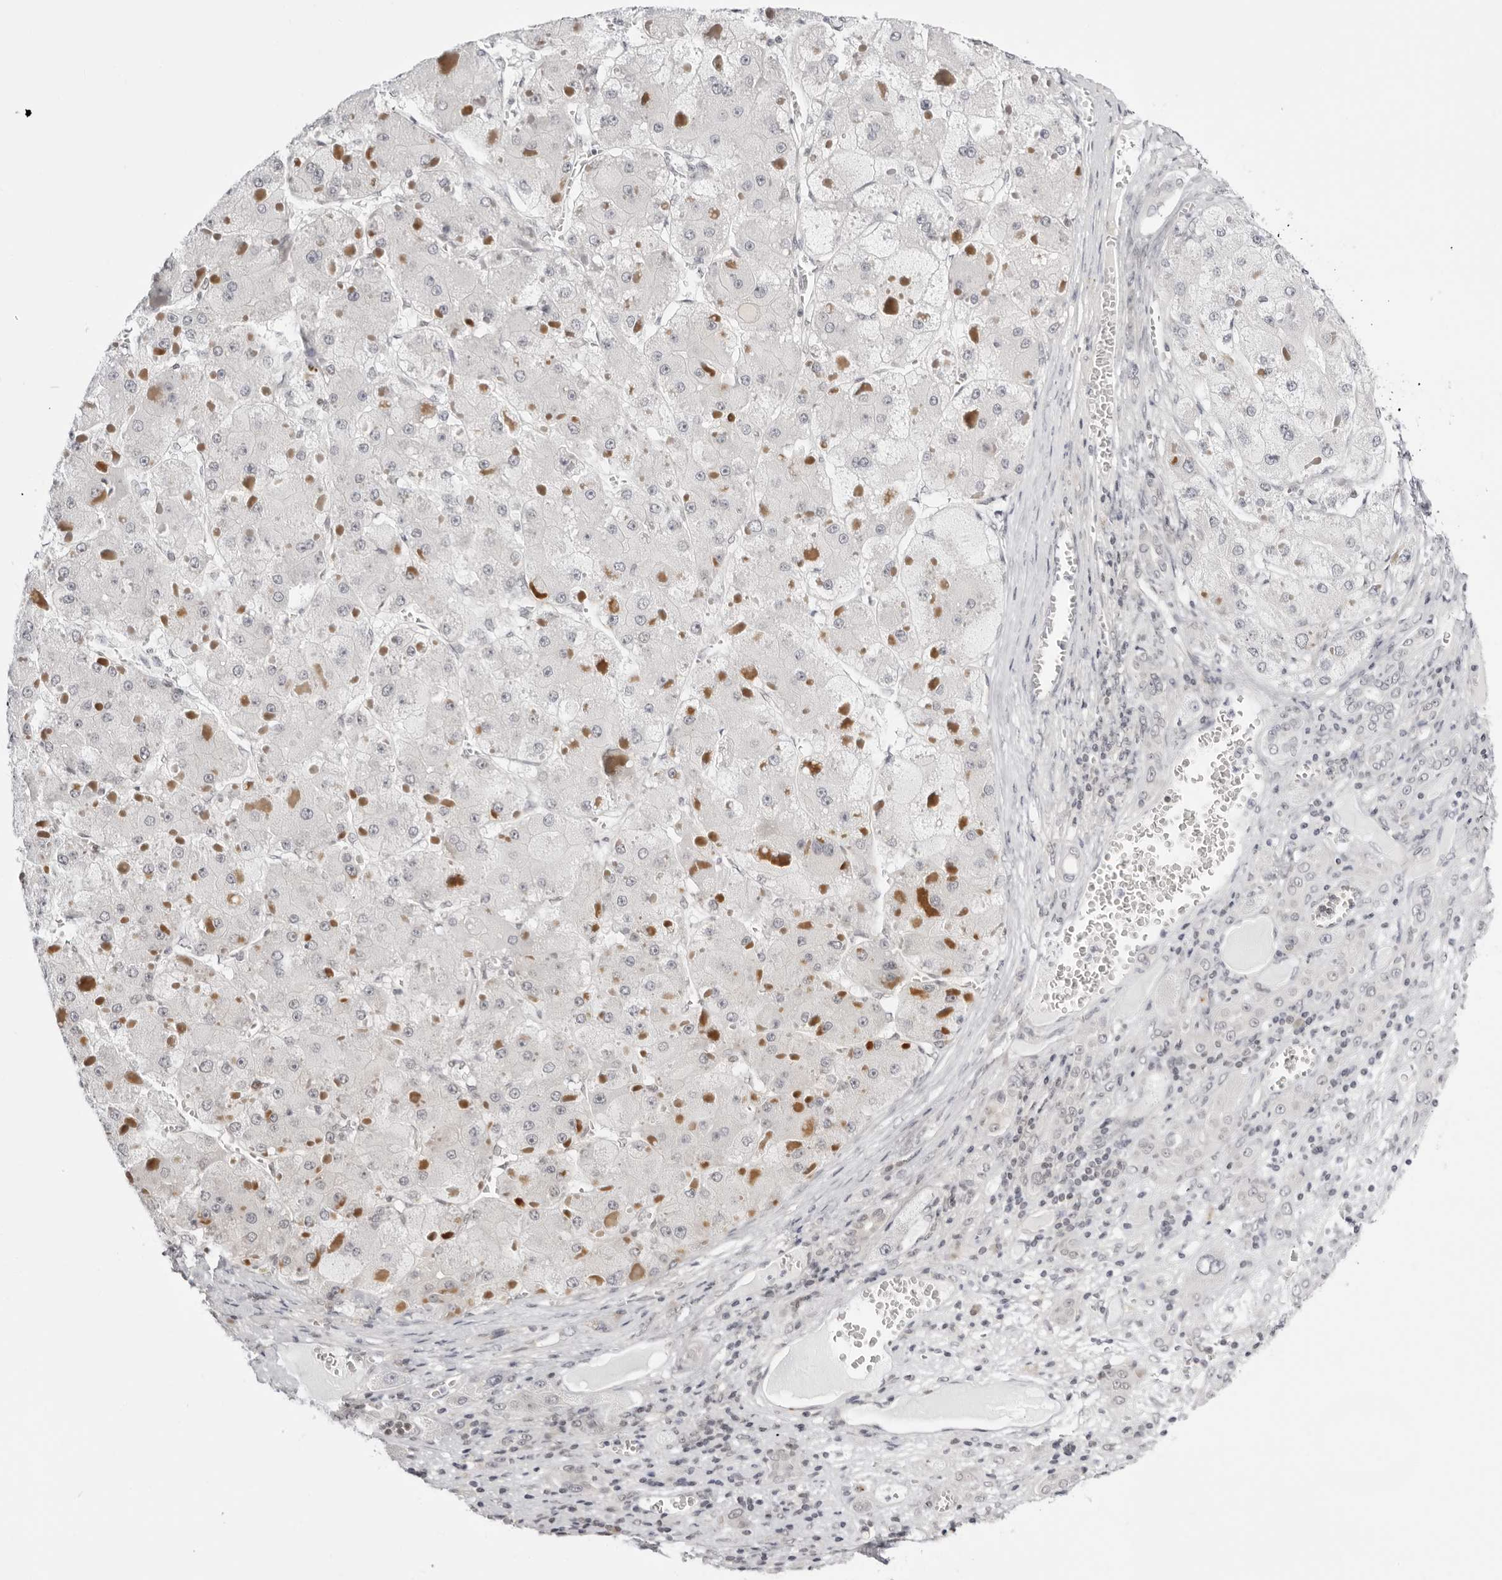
{"staining": {"intensity": "negative", "quantity": "none", "location": "none"}, "tissue": "liver cancer", "cell_type": "Tumor cells", "image_type": "cancer", "snomed": [{"axis": "morphology", "description": "Carcinoma, Hepatocellular, NOS"}, {"axis": "topography", "description": "Liver"}], "caption": "A micrograph of human hepatocellular carcinoma (liver) is negative for staining in tumor cells. (Brightfield microscopy of DAB IHC at high magnification).", "gene": "PPP2R5C", "patient": {"sex": "female", "age": 73}}